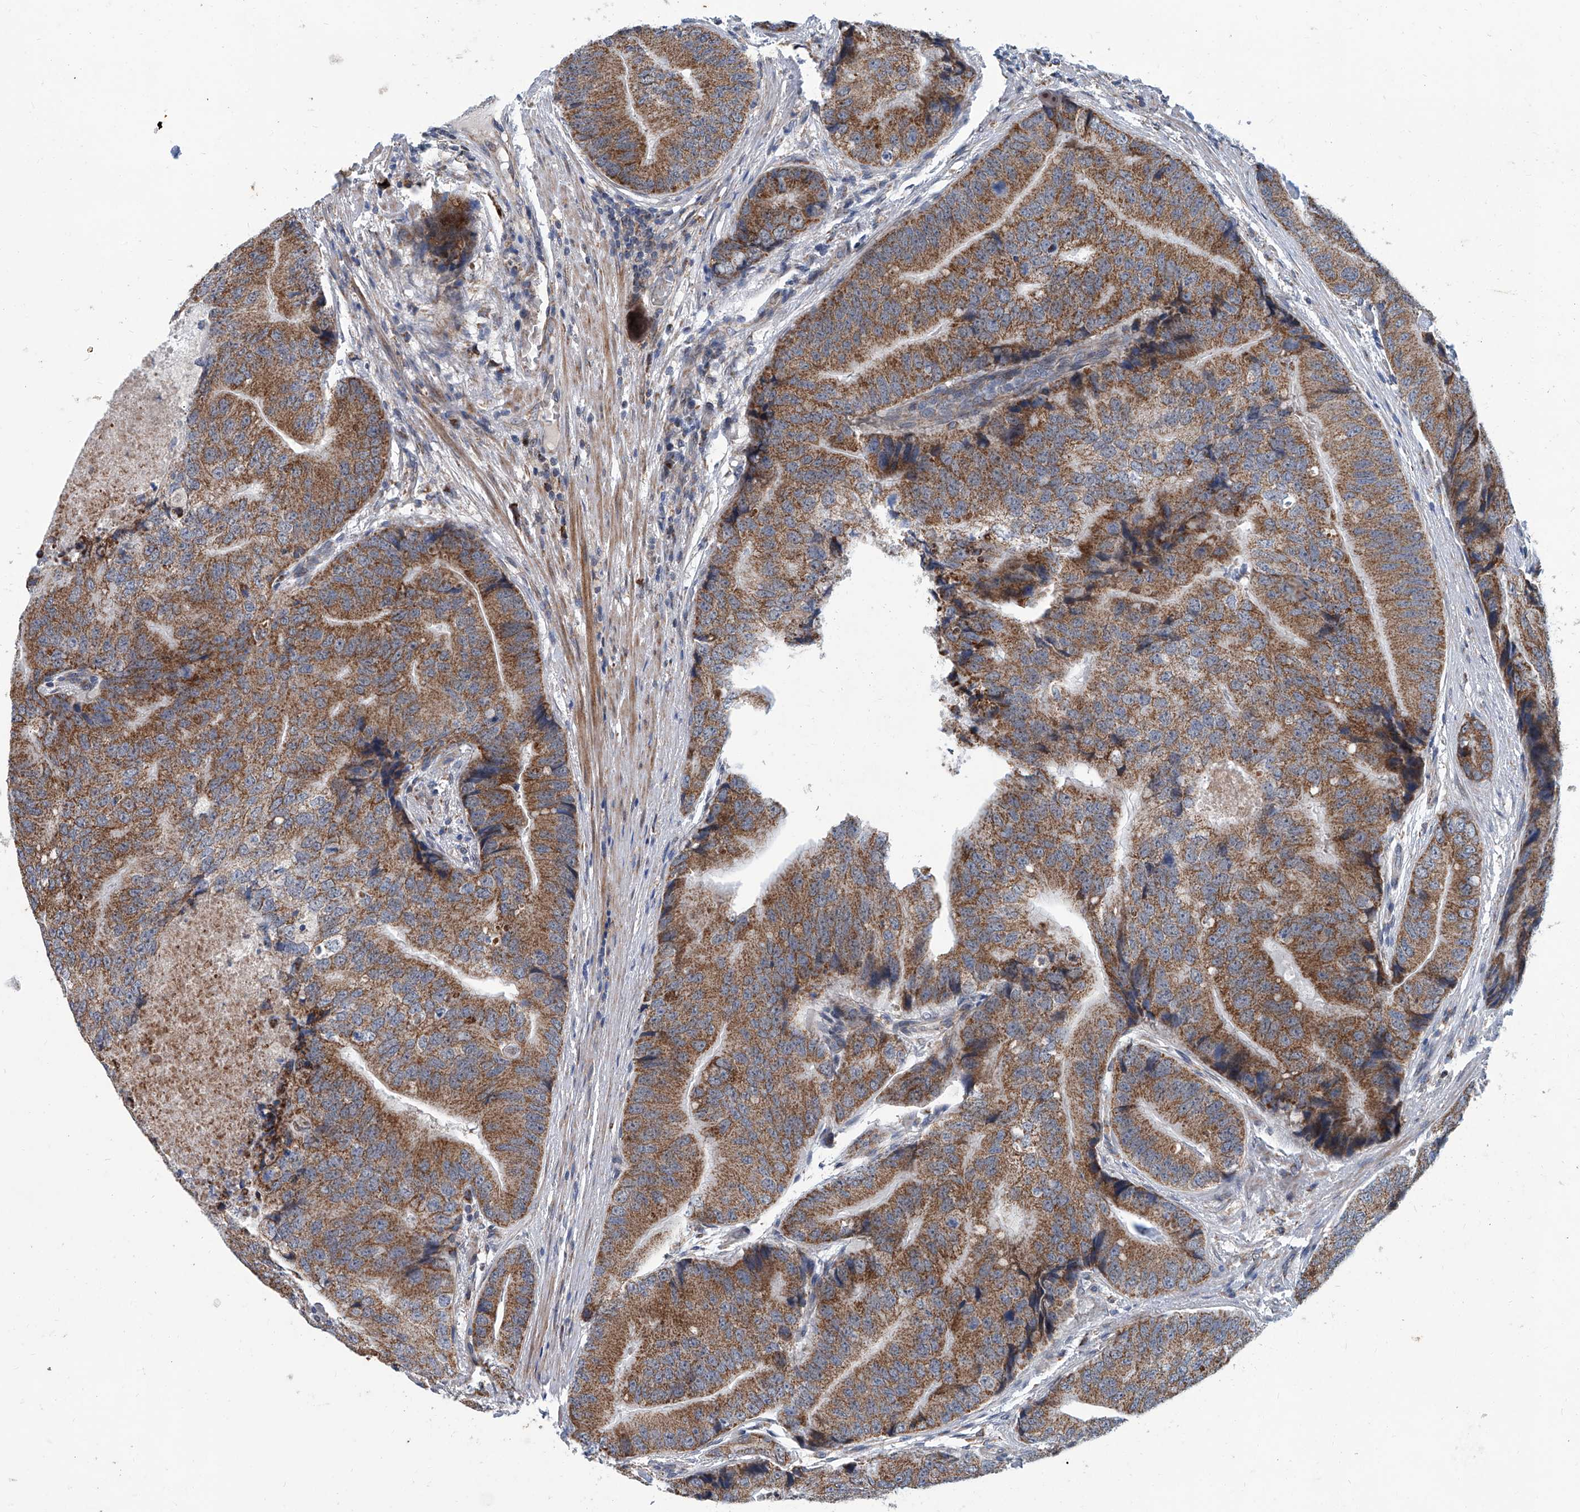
{"staining": {"intensity": "moderate", "quantity": ">75%", "location": "cytoplasmic/membranous"}, "tissue": "prostate cancer", "cell_type": "Tumor cells", "image_type": "cancer", "snomed": [{"axis": "morphology", "description": "Adenocarcinoma, High grade"}, {"axis": "topography", "description": "Prostate"}], "caption": "Moderate cytoplasmic/membranous positivity for a protein is present in about >75% of tumor cells of high-grade adenocarcinoma (prostate) using immunohistochemistry (IHC).", "gene": "USP48", "patient": {"sex": "male", "age": 70}}